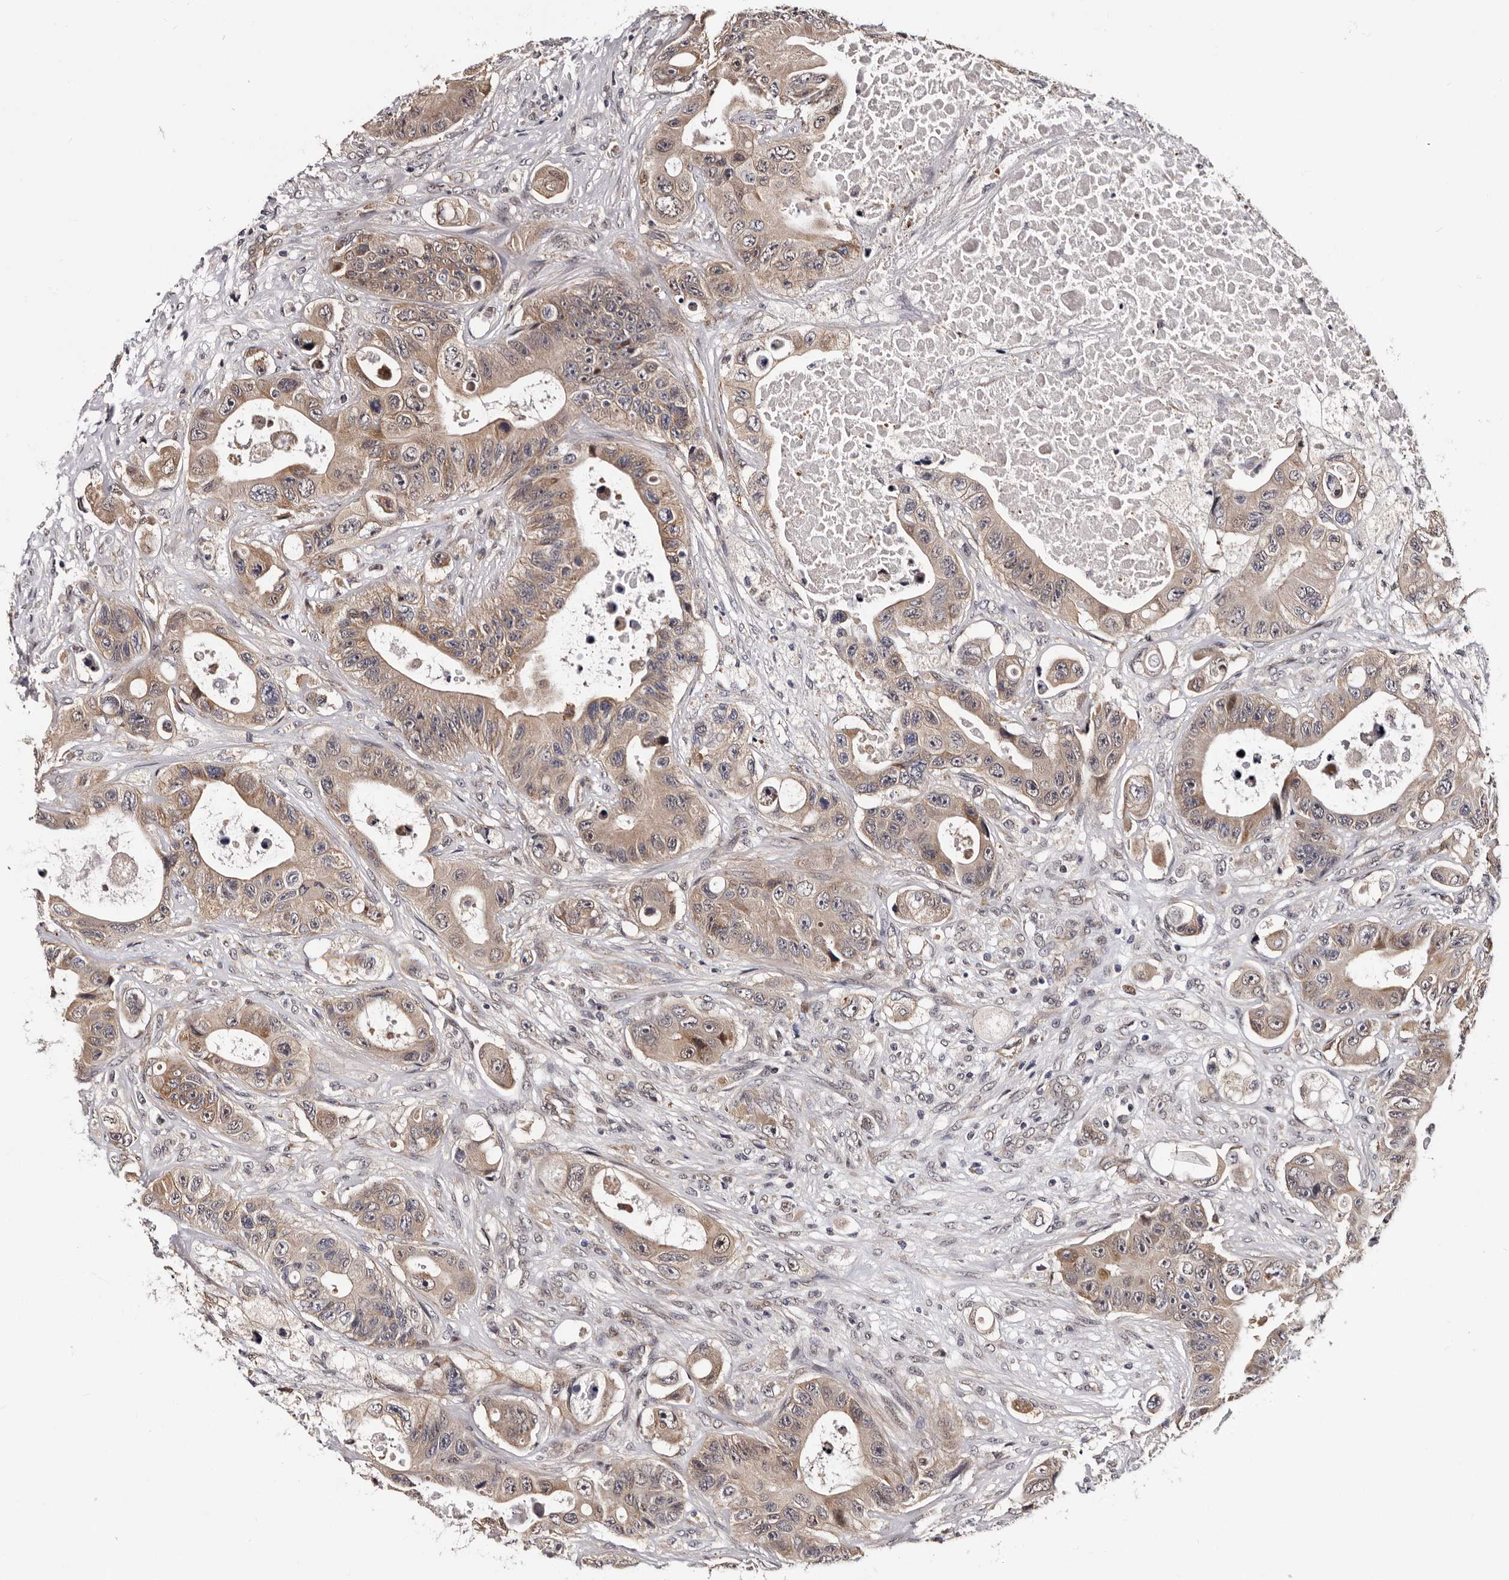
{"staining": {"intensity": "moderate", "quantity": ">75%", "location": "cytoplasmic/membranous"}, "tissue": "colorectal cancer", "cell_type": "Tumor cells", "image_type": "cancer", "snomed": [{"axis": "morphology", "description": "Adenocarcinoma, NOS"}, {"axis": "topography", "description": "Colon"}], "caption": "A micrograph of human colorectal cancer stained for a protein shows moderate cytoplasmic/membranous brown staining in tumor cells. (DAB IHC with brightfield microscopy, high magnification).", "gene": "GLRX3", "patient": {"sex": "female", "age": 46}}